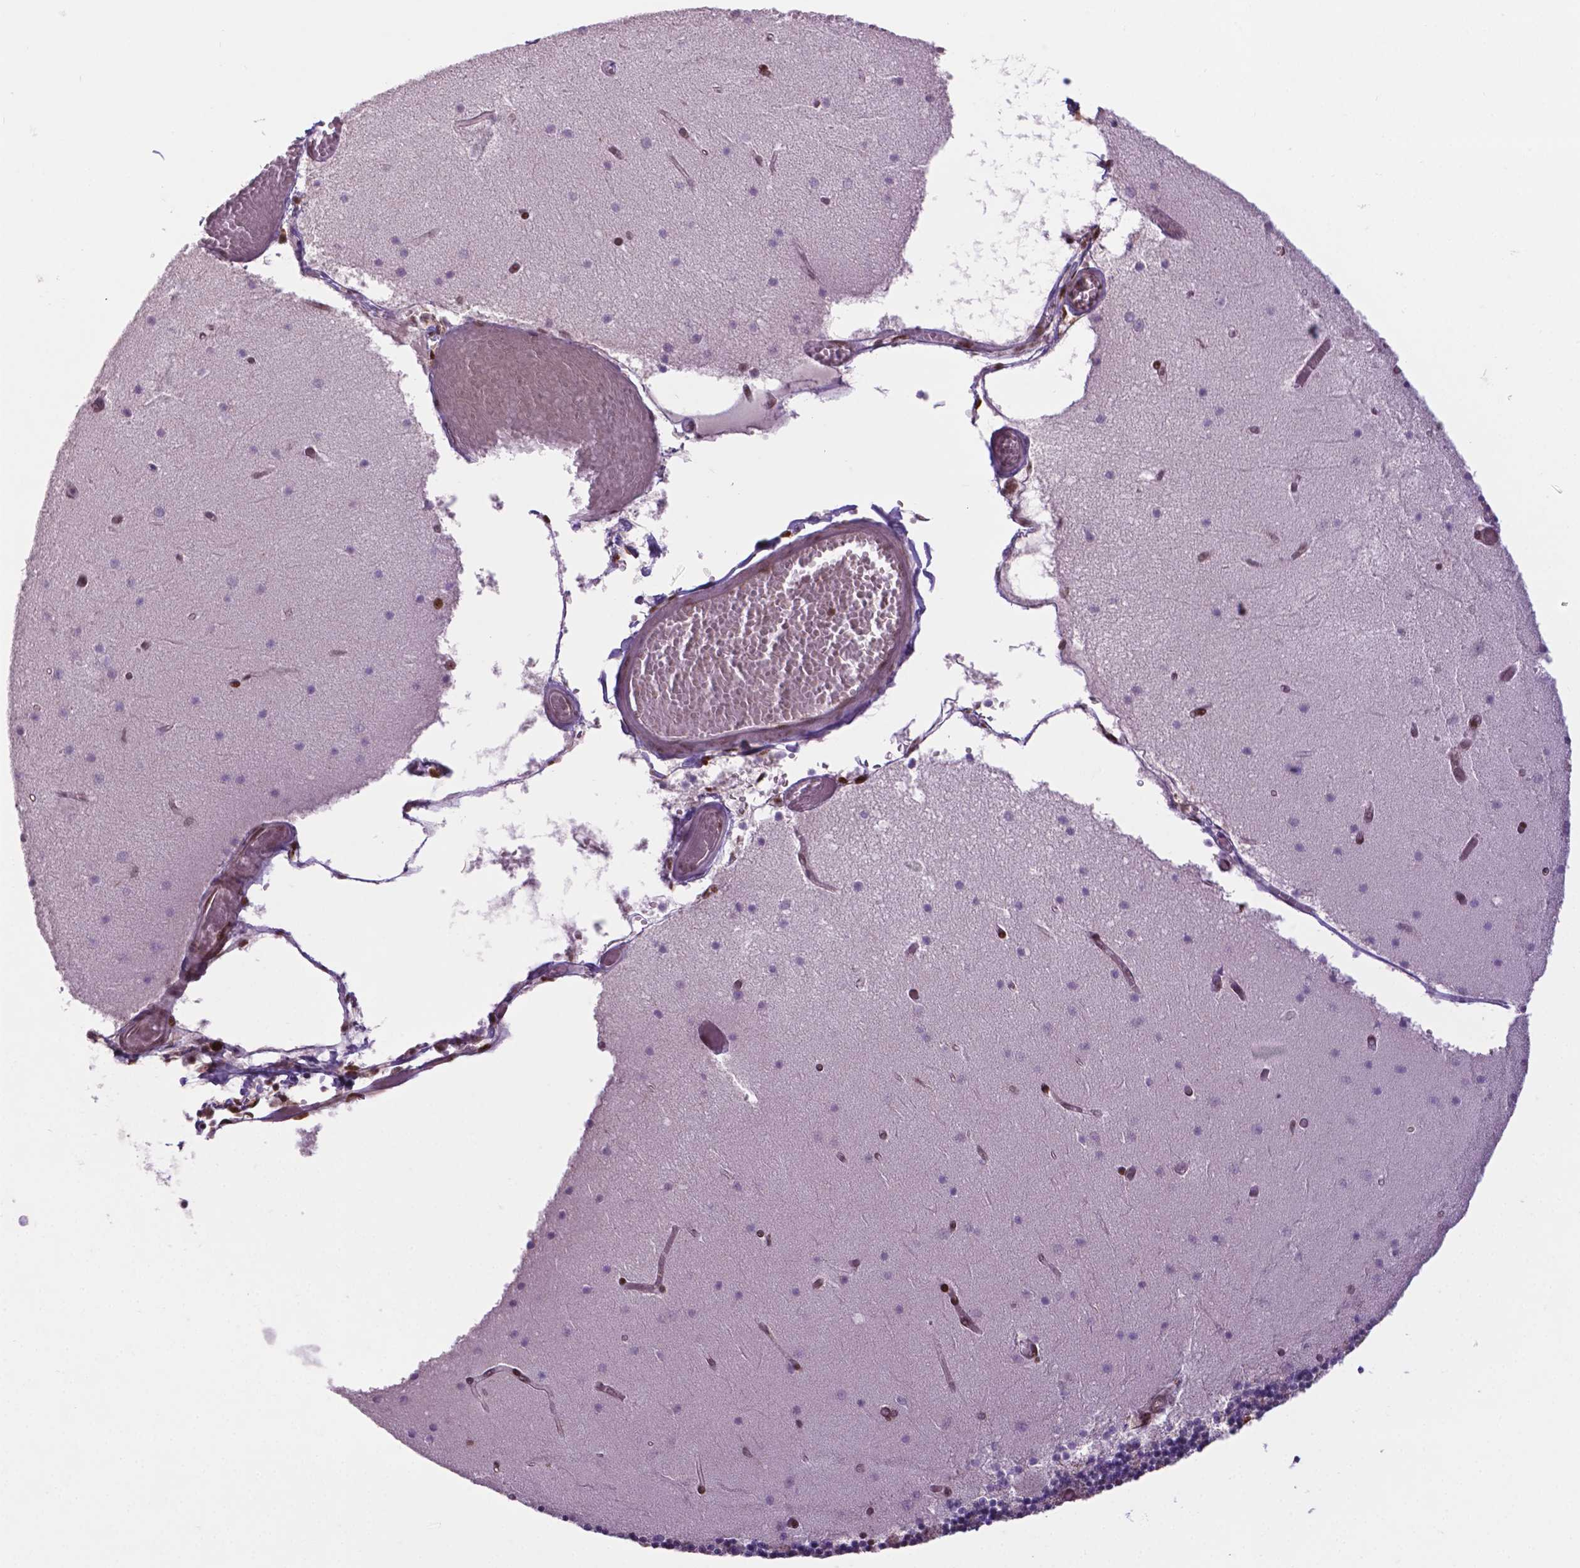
{"staining": {"intensity": "moderate", "quantity": ">75%", "location": "nuclear"}, "tissue": "cerebellum", "cell_type": "Cells in granular layer", "image_type": "normal", "snomed": [{"axis": "morphology", "description": "Normal tissue, NOS"}, {"axis": "topography", "description": "Cerebellum"}], "caption": "A brown stain labels moderate nuclear staining of a protein in cells in granular layer of benign cerebellum.", "gene": "CSNK2A1", "patient": {"sex": "female", "age": 28}}